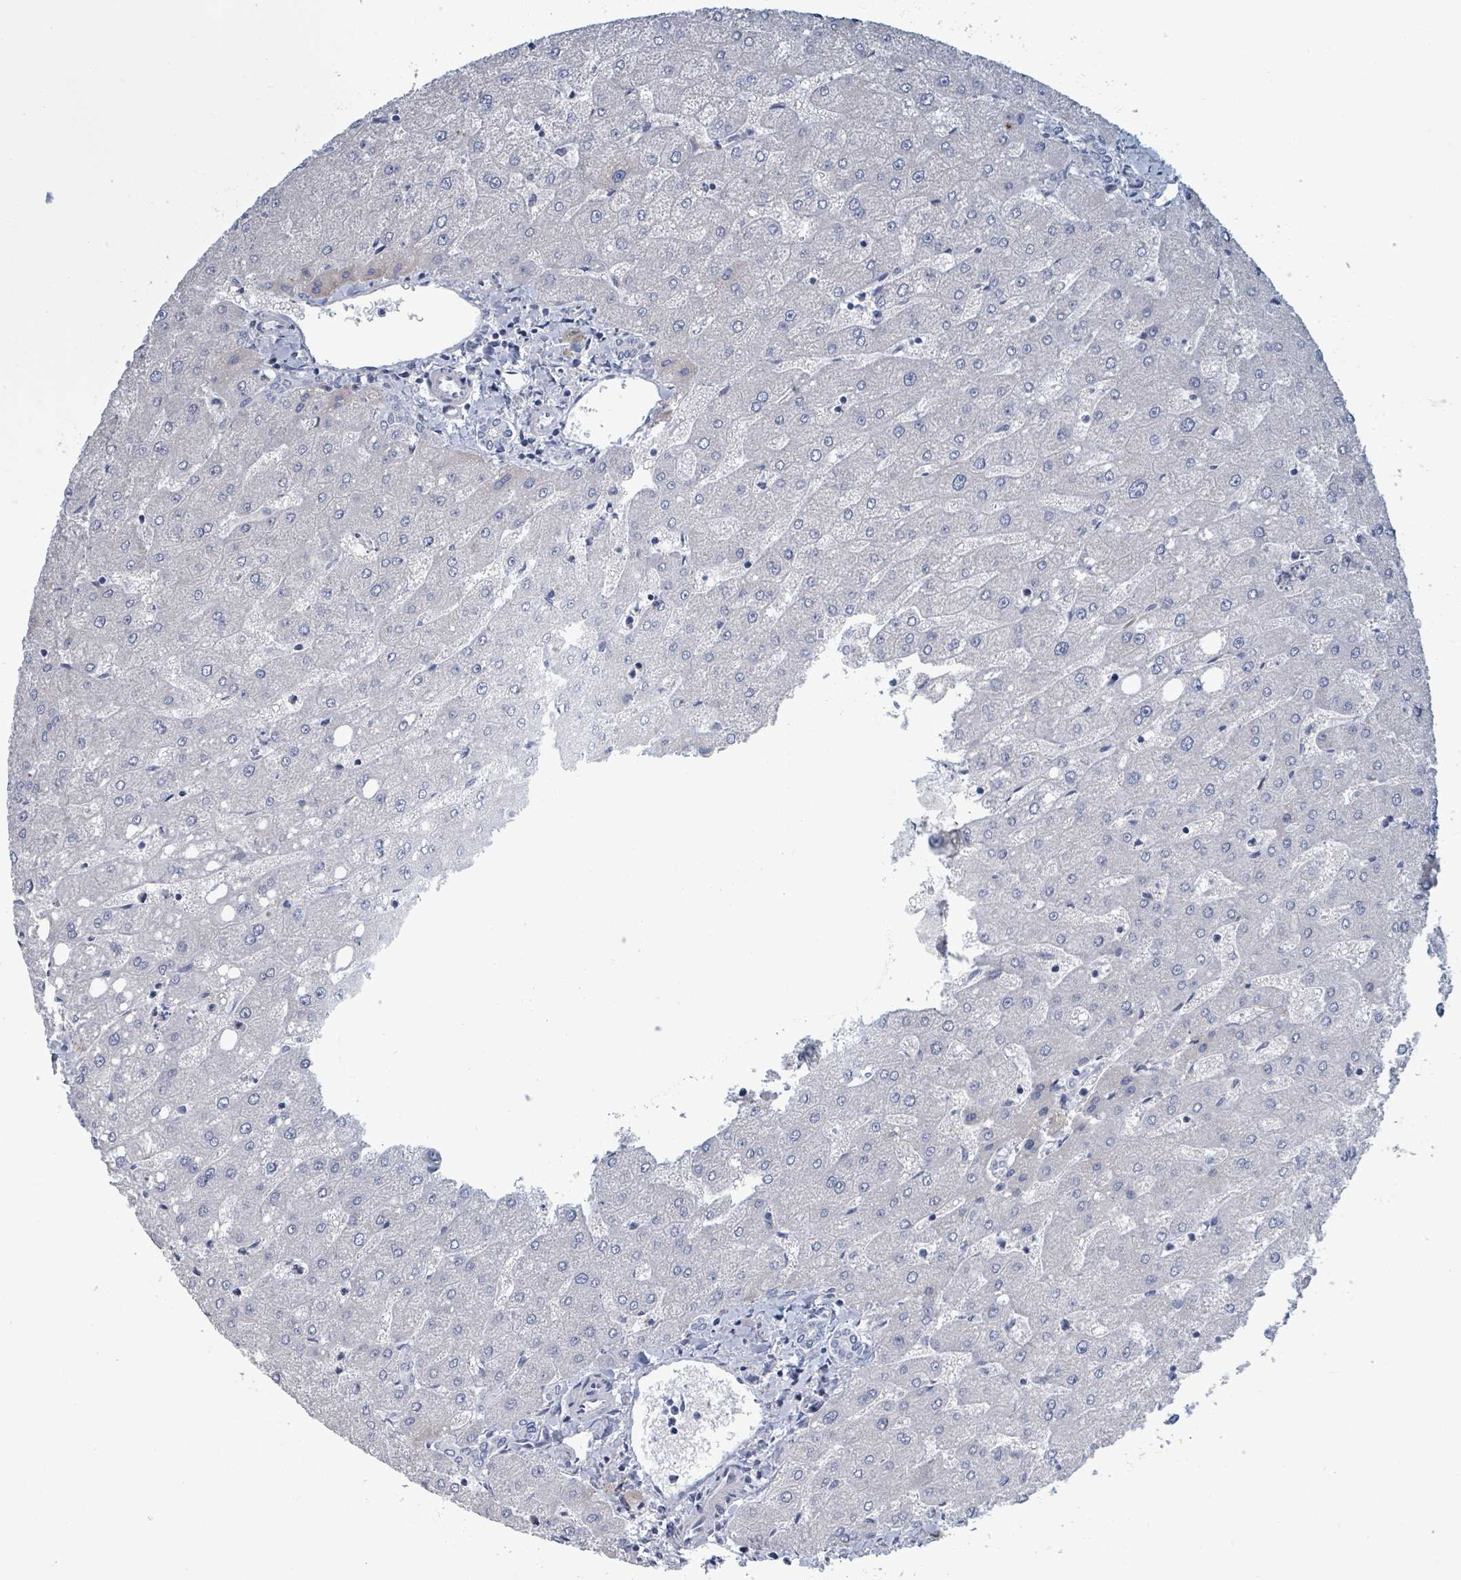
{"staining": {"intensity": "negative", "quantity": "none", "location": "none"}, "tissue": "liver", "cell_type": "Cholangiocytes", "image_type": "normal", "snomed": [{"axis": "morphology", "description": "Normal tissue, NOS"}, {"axis": "topography", "description": "Liver"}], "caption": "This is an IHC photomicrograph of unremarkable human liver. There is no positivity in cholangiocytes.", "gene": "RAB33B", "patient": {"sex": "male", "age": 67}}